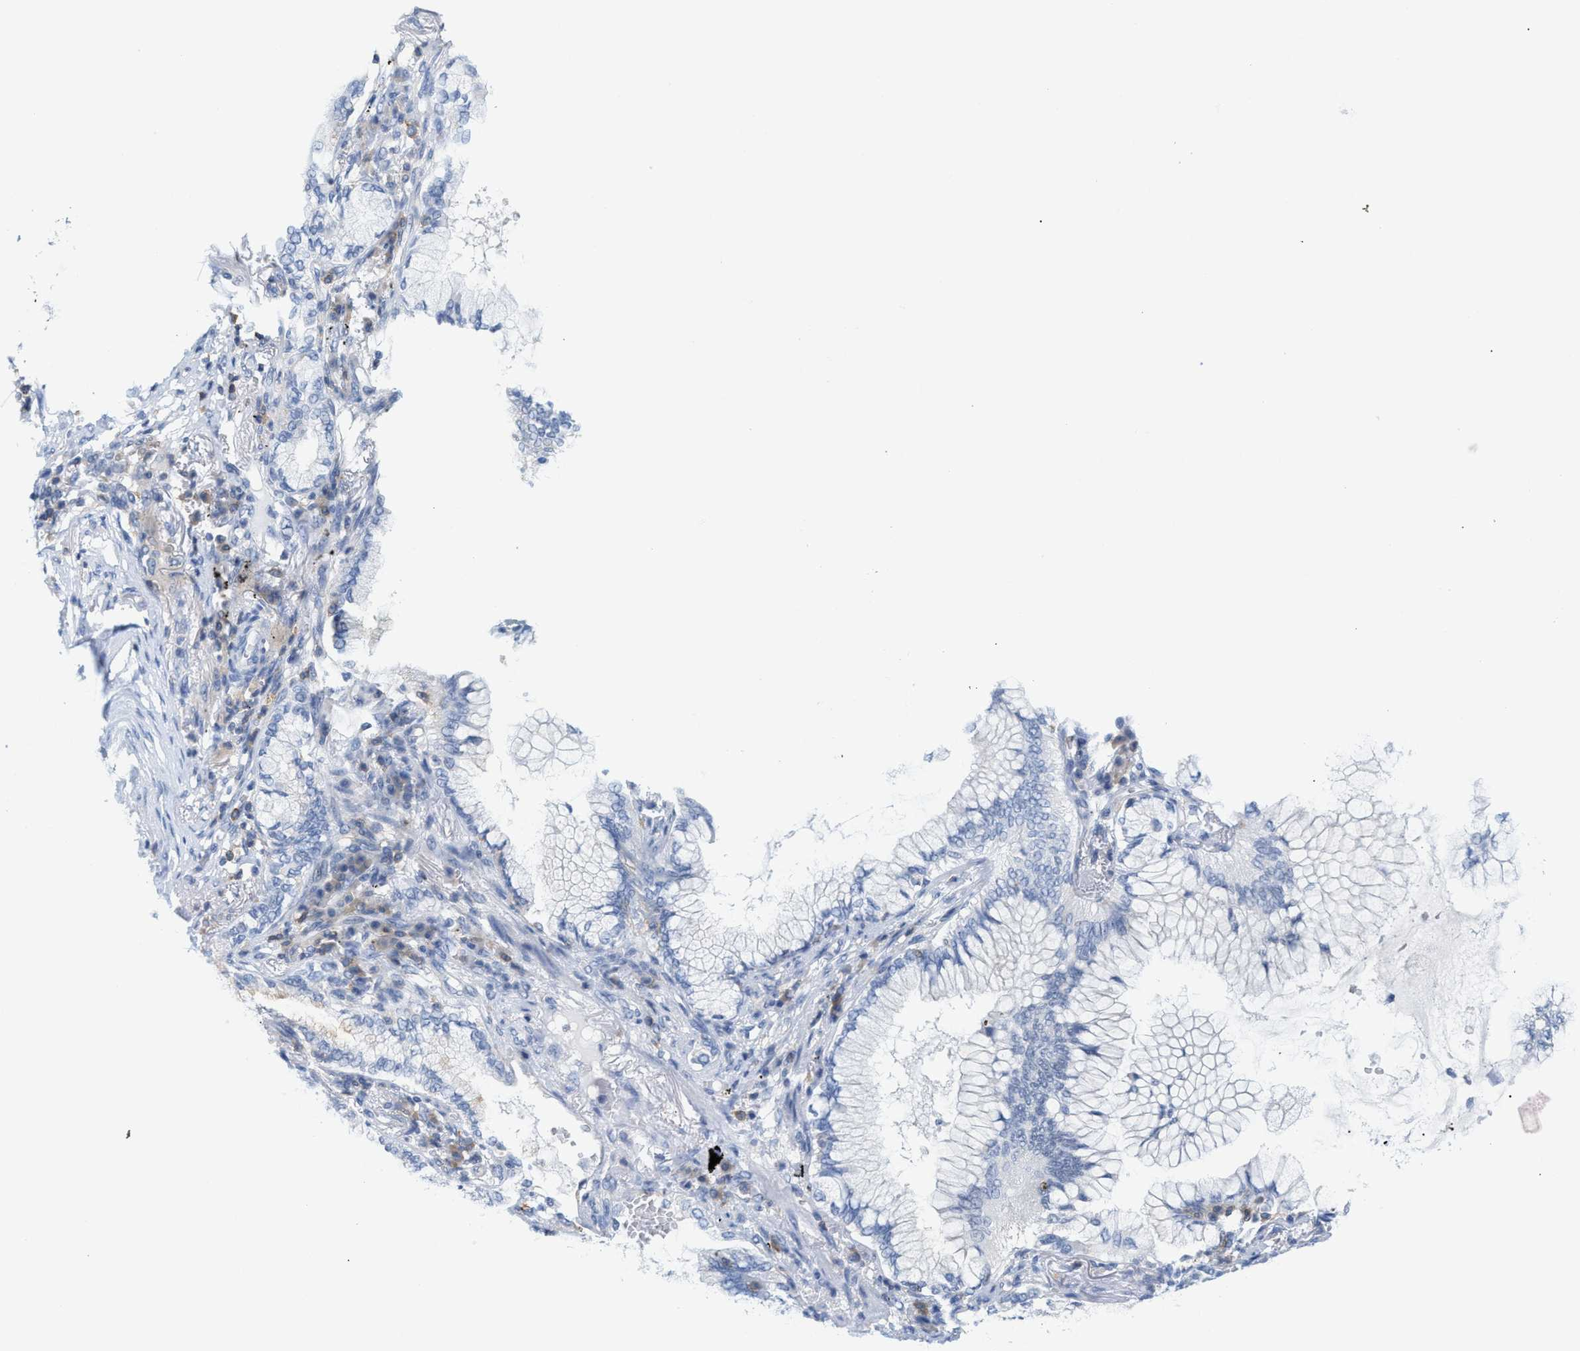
{"staining": {"intensity": "negative", "quantity": "none", "location": "none"}, "tissue": "lung cancer", "cell_type": "Tumor cells", "image_type": "cancer", "snomed": [{"axis": "morphology", "description": "Adenocarcinoma, NOS"}, {"axis": "topography", "description": "Lung"}], "caption": "The micrograph displays no significant staining in tumor cells of lung adenocarcinoma.", "gene": "IL16", "patient": {"sex": "female", "age": 70}}